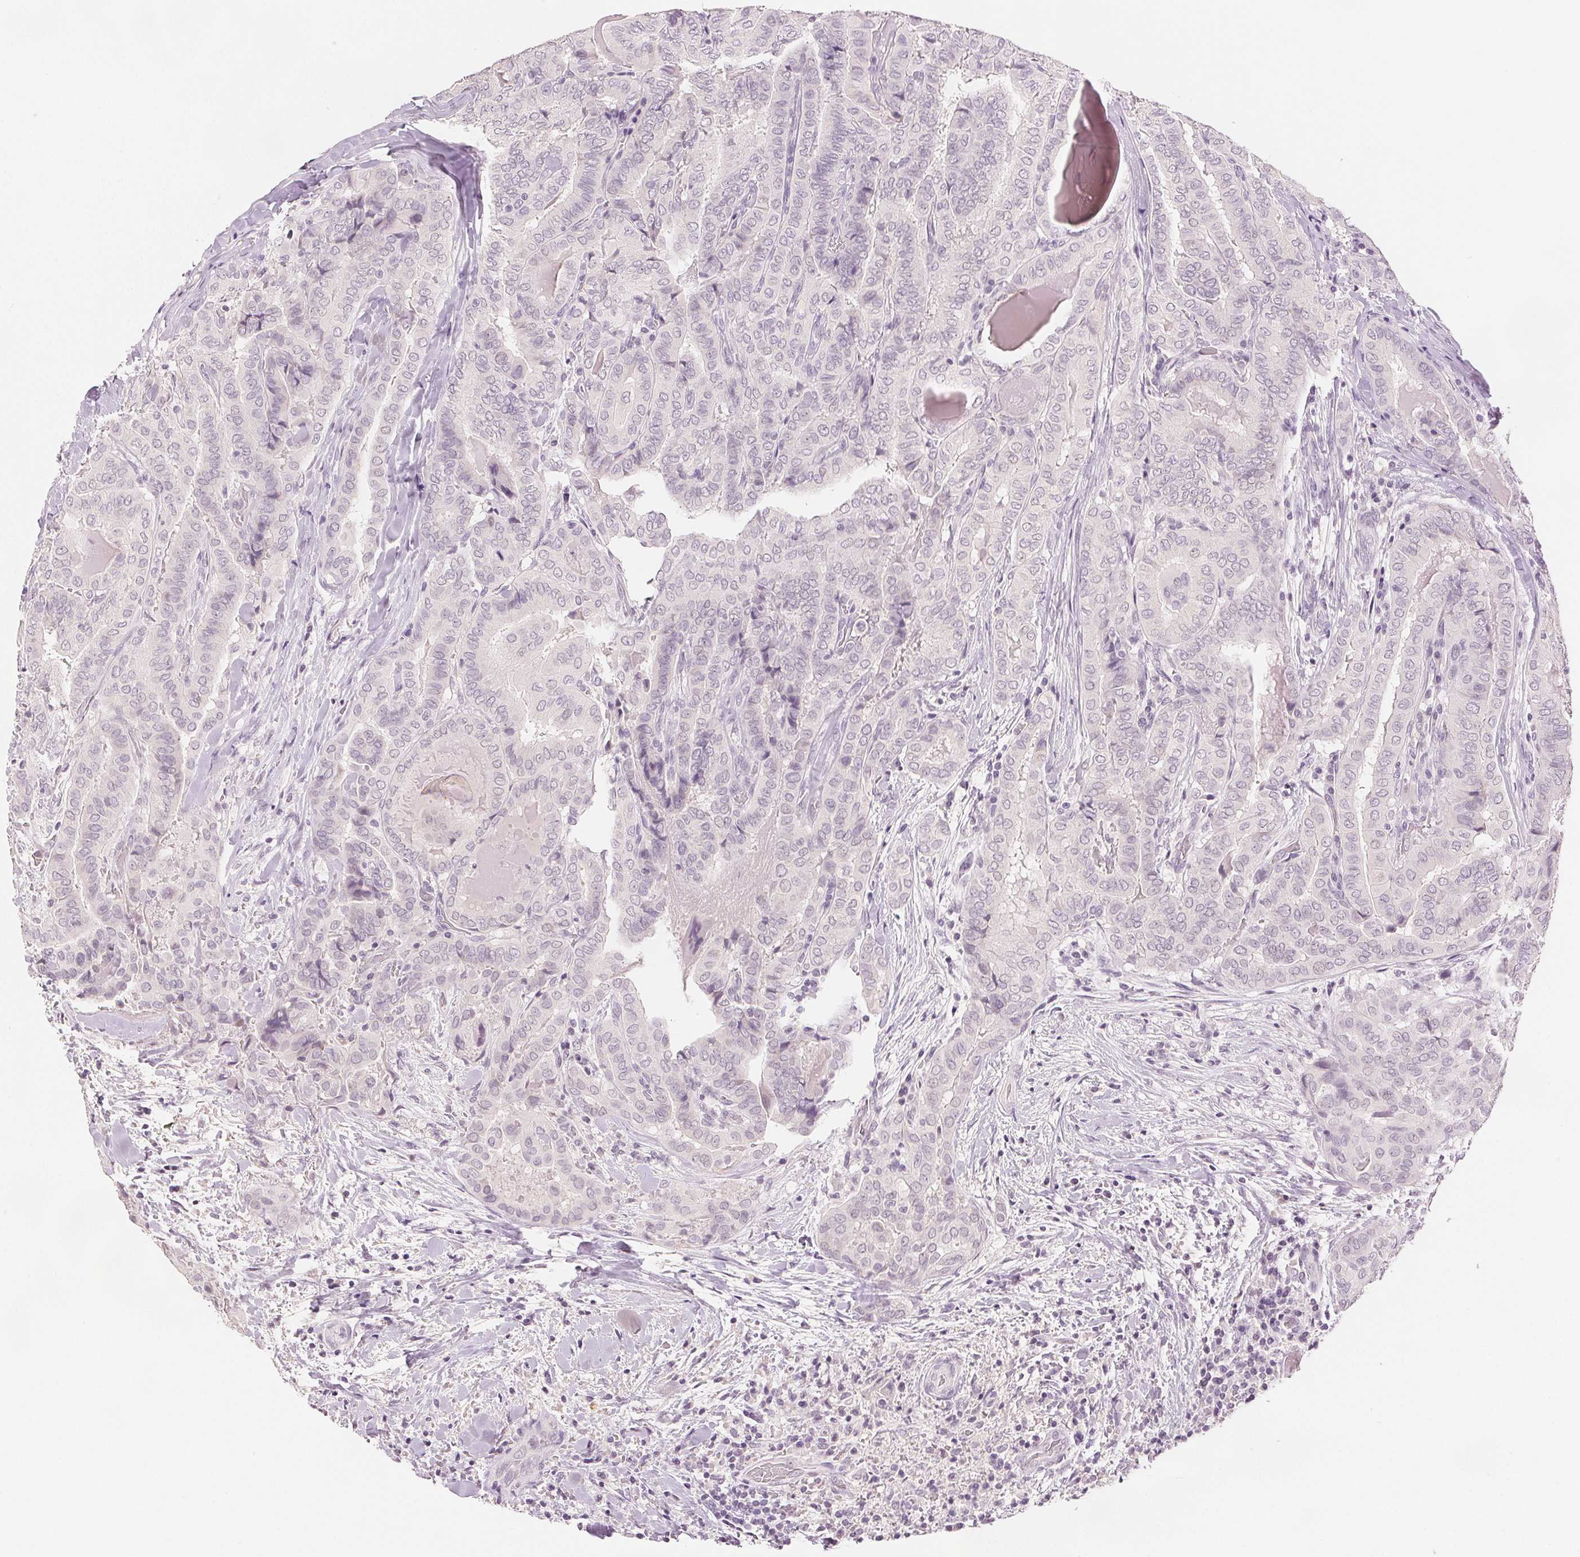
{"staining": {"intensity": "negative", "quantity": "none", "location": "none"}, "tissue": "thyroid cancer", "cell_type": "Tumor cells", "image_type": "cancer", "snomed": [{"axis": "morphology", "description": "Papillary adenocarcinoma, NOS"}, {"axis": "topography", "description": "Thyroid gland"}], "caption": "An image of thyroid cancer stained for a protein shows no brown staining in tumor cells.", "gene": "SCGN", "patient": {"sex": "female", "age": 61}}